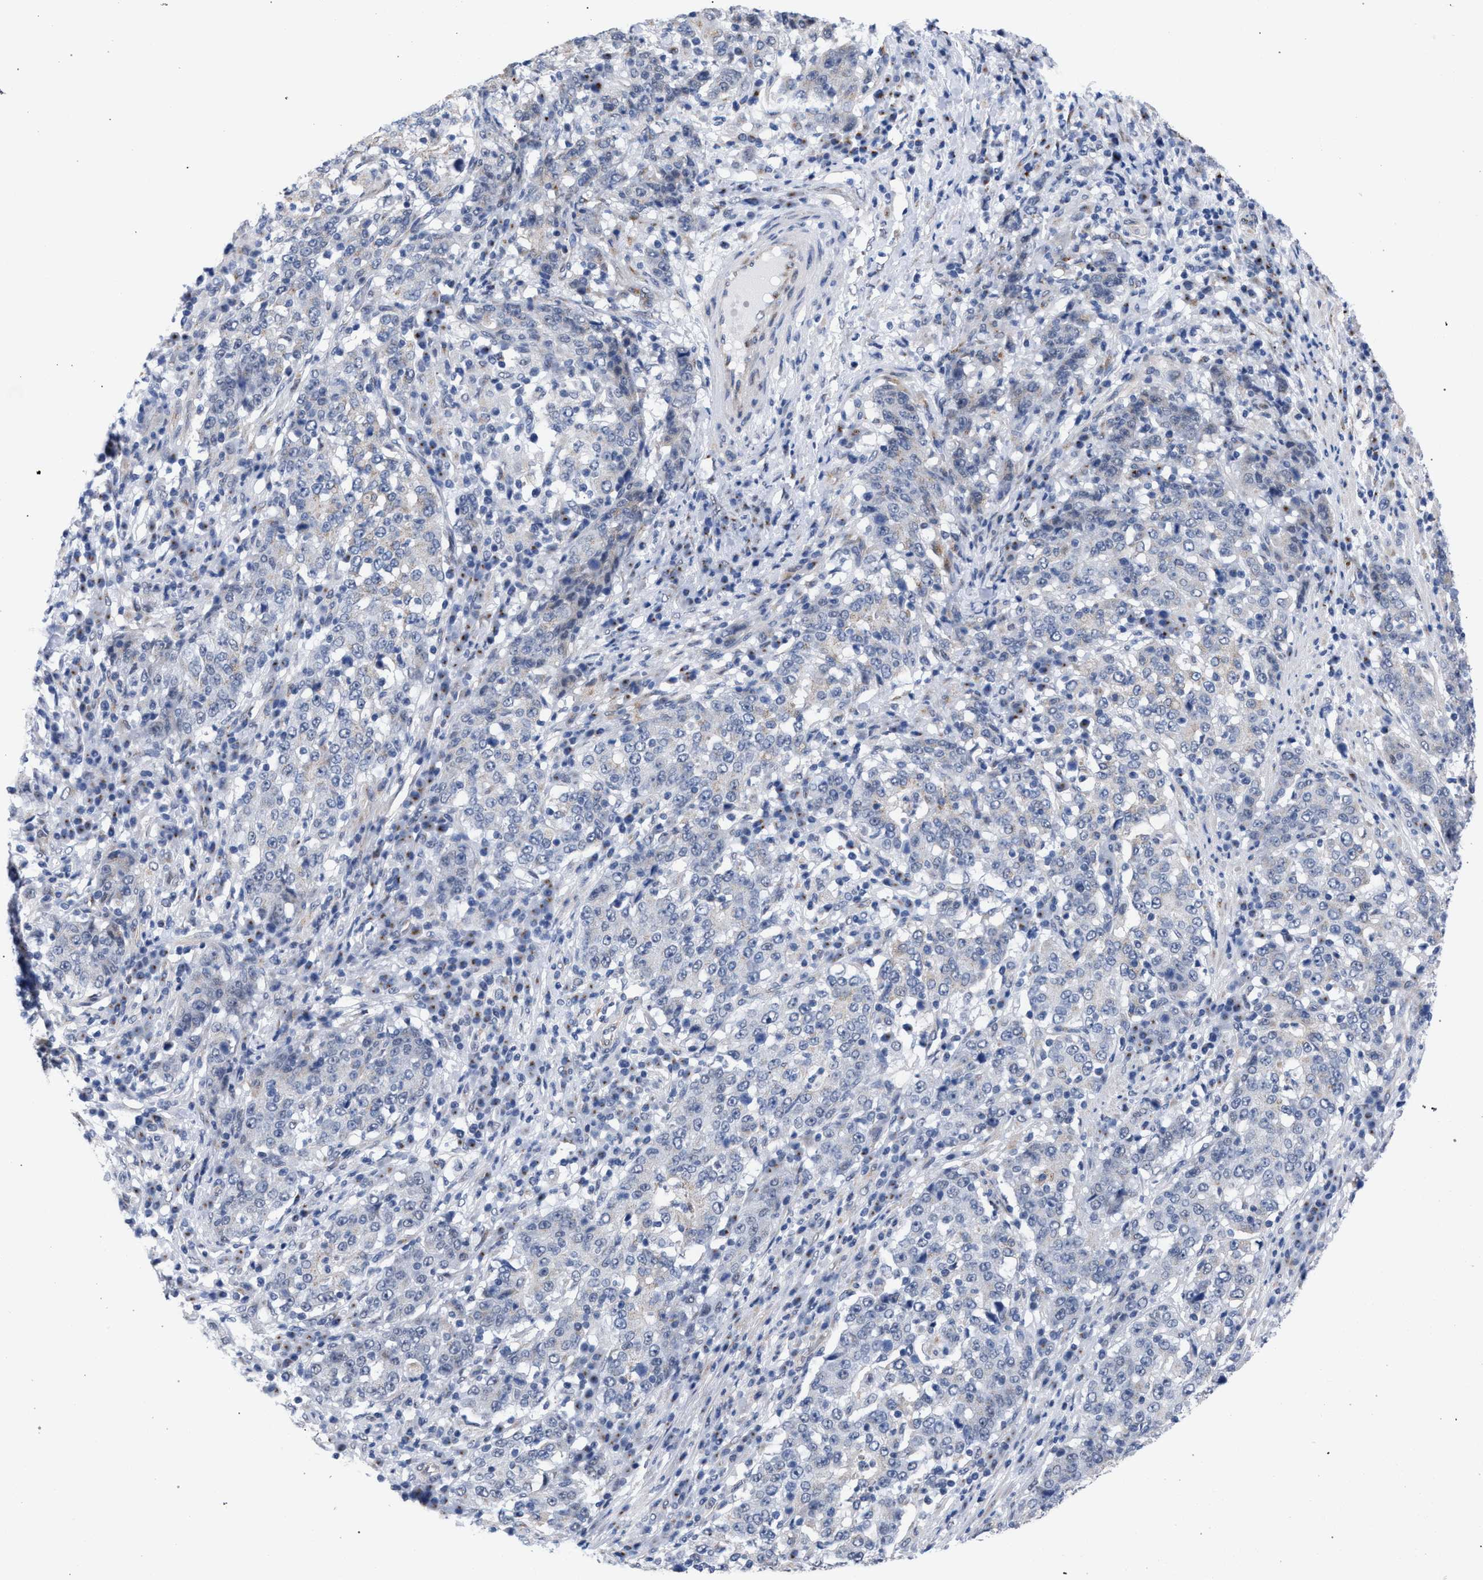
{"staining": {"intensity": "negative", "quantity": "none", "location": "none"}, "tissue": "stomach cancer", "cell_type": "Tumor cells", "image_type": "cancer", "snomed": [{"axis": "morphology", "description": "Adenocarcinoma, NOS"}, {"axis": "topography", "description": "Stomach"}], "caption": "This is a micrograph of immunohistochemistry (IHC) staining of stomach cancer, which shows no expression in tumor cells.", "gene": "GOLGA2", "patient": {"sex": "male", "age": 59}}